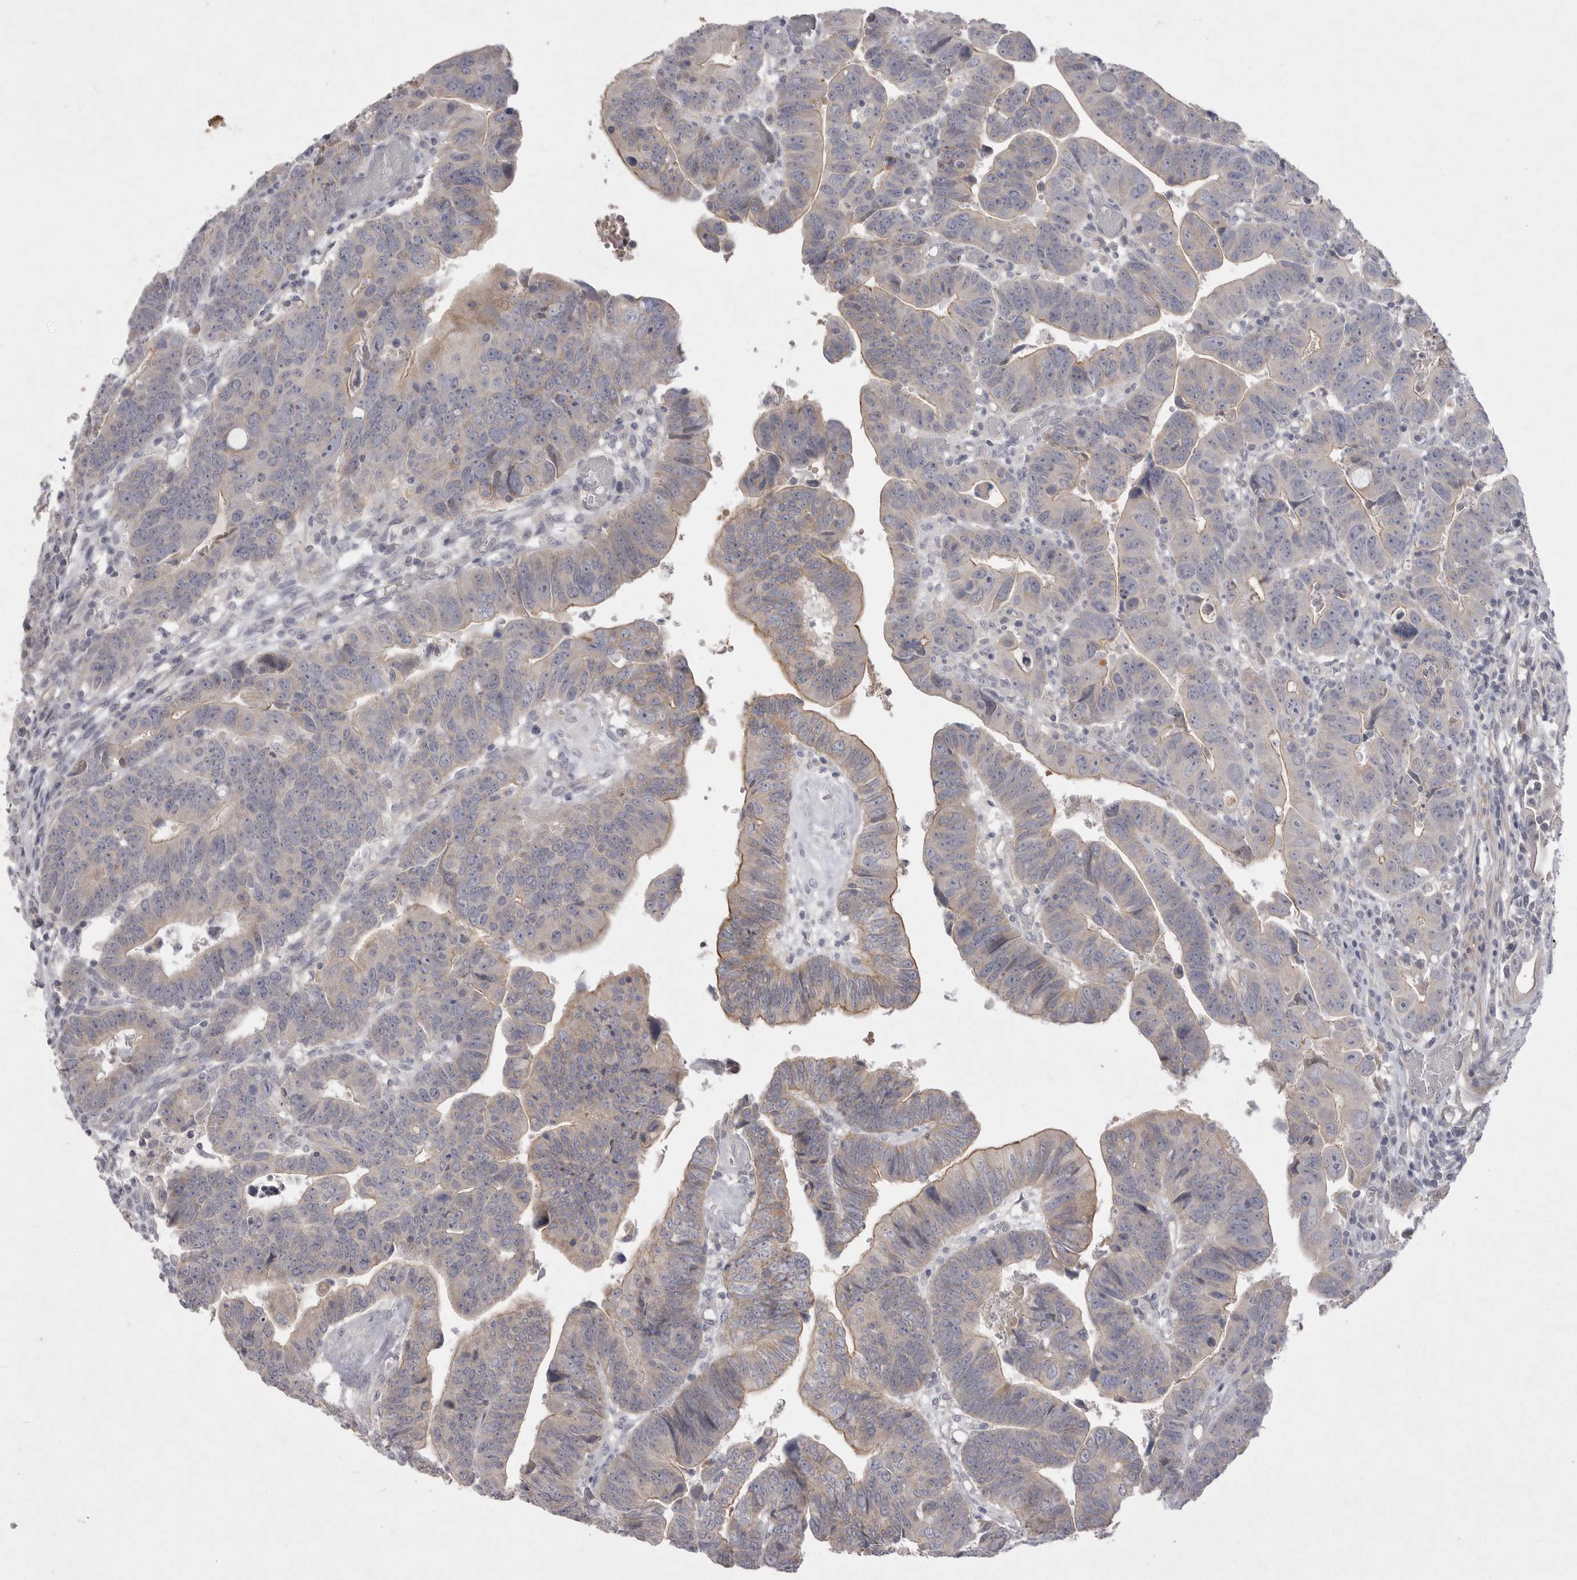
{"staining": {"intensity": "weak", "quantity": "<25%", "location": "cytoplasmic/membranous"}, "tissue": "colorectal cancer", "cell_type": "Tumor cells", "image_type": "cancer", "snomed": [{"axis": "morphology", "description": "Adenocarcinoma, NOS"}, {"axis": "topography", "description": "Rectum"}], "caption": "Colorectal cancer (adenocarcinoma) stained for a protein using immunohistochemistry (IHC) displays no staining tumor cells.", "gene": "VANGL2", "patient": {"sex": "female", "age": 65}}